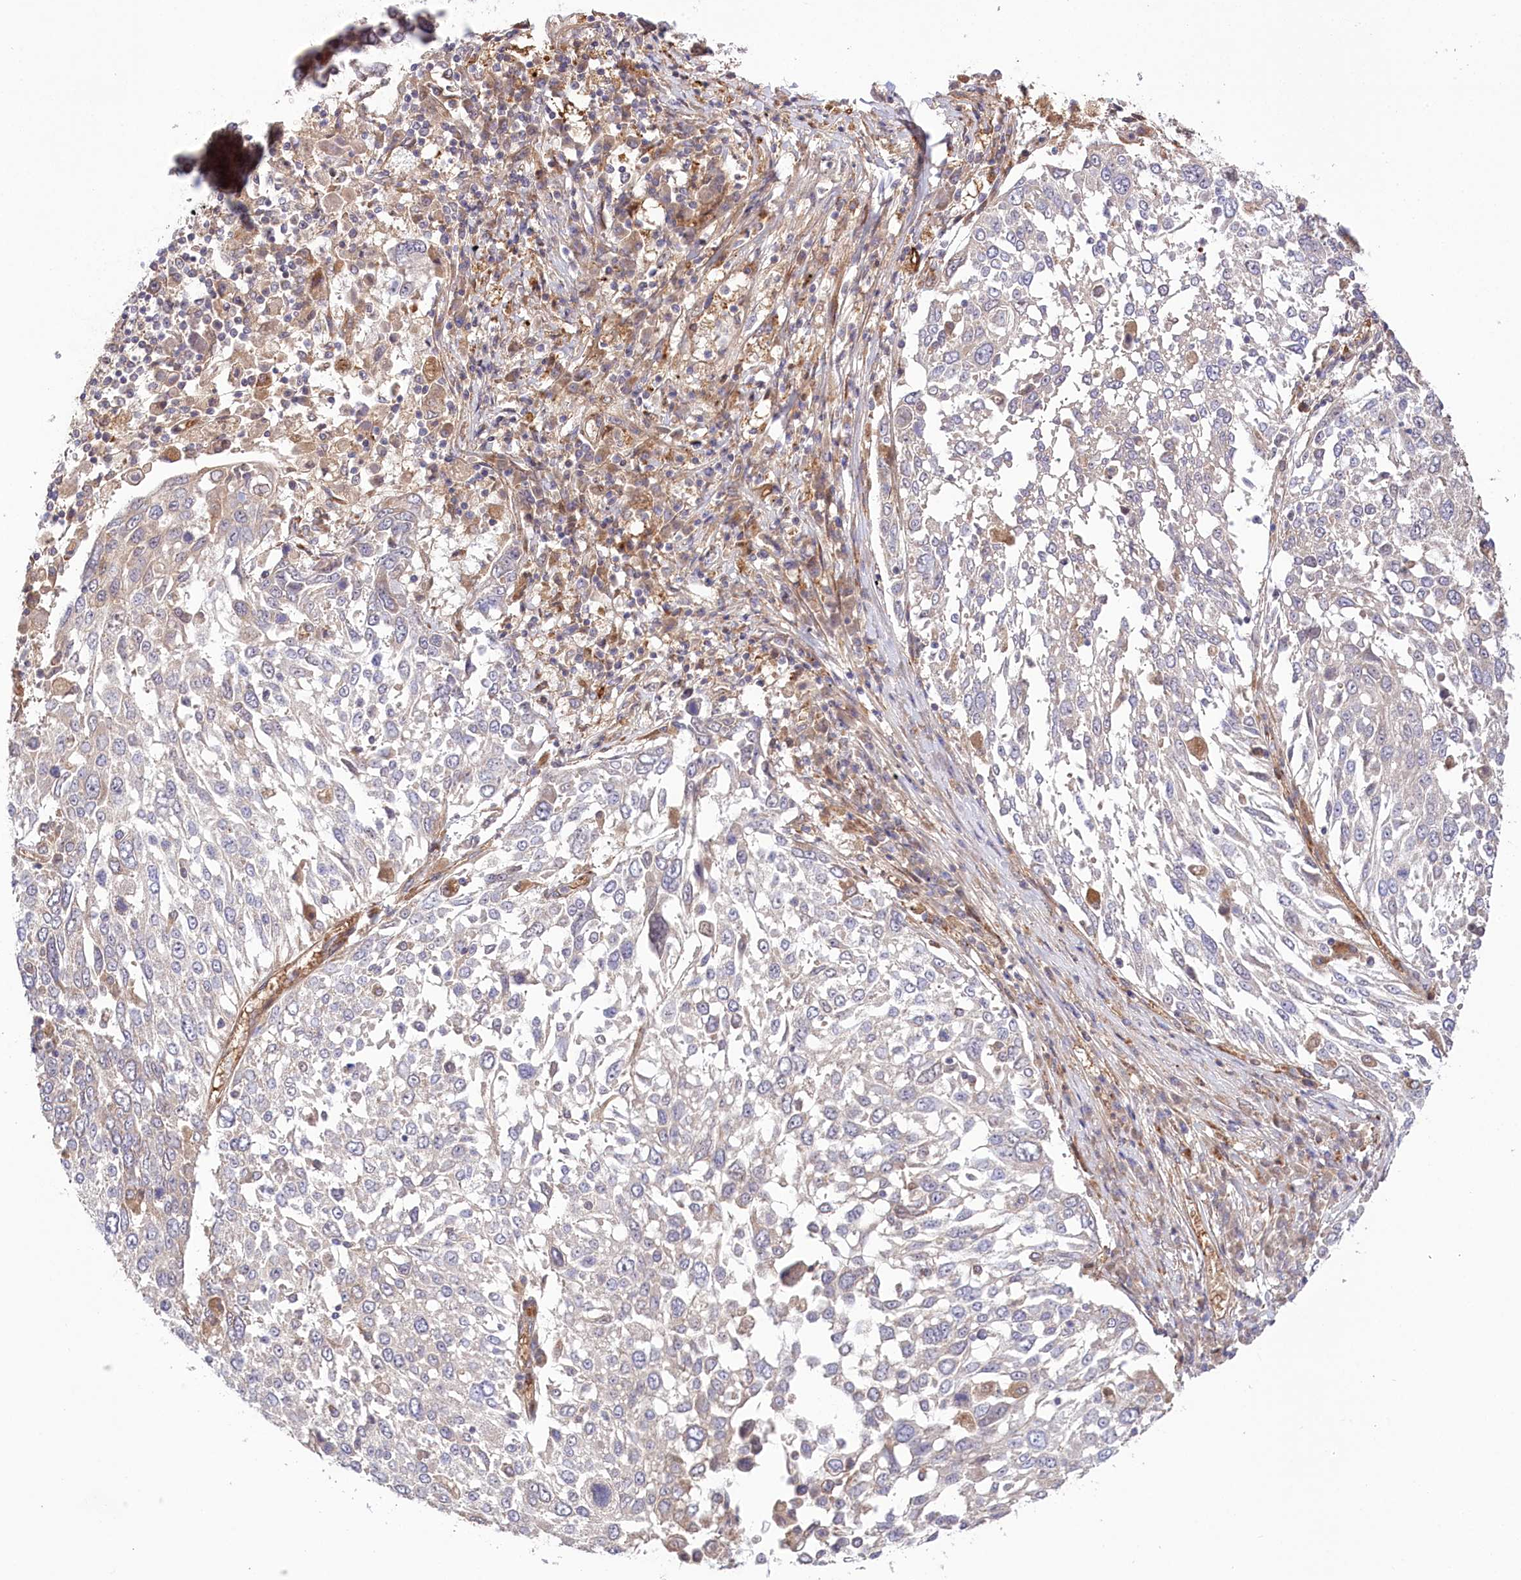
{"staining": {"intensity": "negative", "quantity": "none", "location": "none"}, "tissue": "lung cancer", "cell_type": "Tumor cells", "image_type": "cancer", "snomed": [{"axis": "morphology", "description": "Squamous cell carcinoma, NOS"}, {"axis": "topography", "description": "Lung"}], "caption": "Micrograph shows no protein staining in tumor cells of lung cancer (squamous cell carcinoma) tissue.", "gene": "TRUB1", "patient": {"sex": "male", "age": 65}}